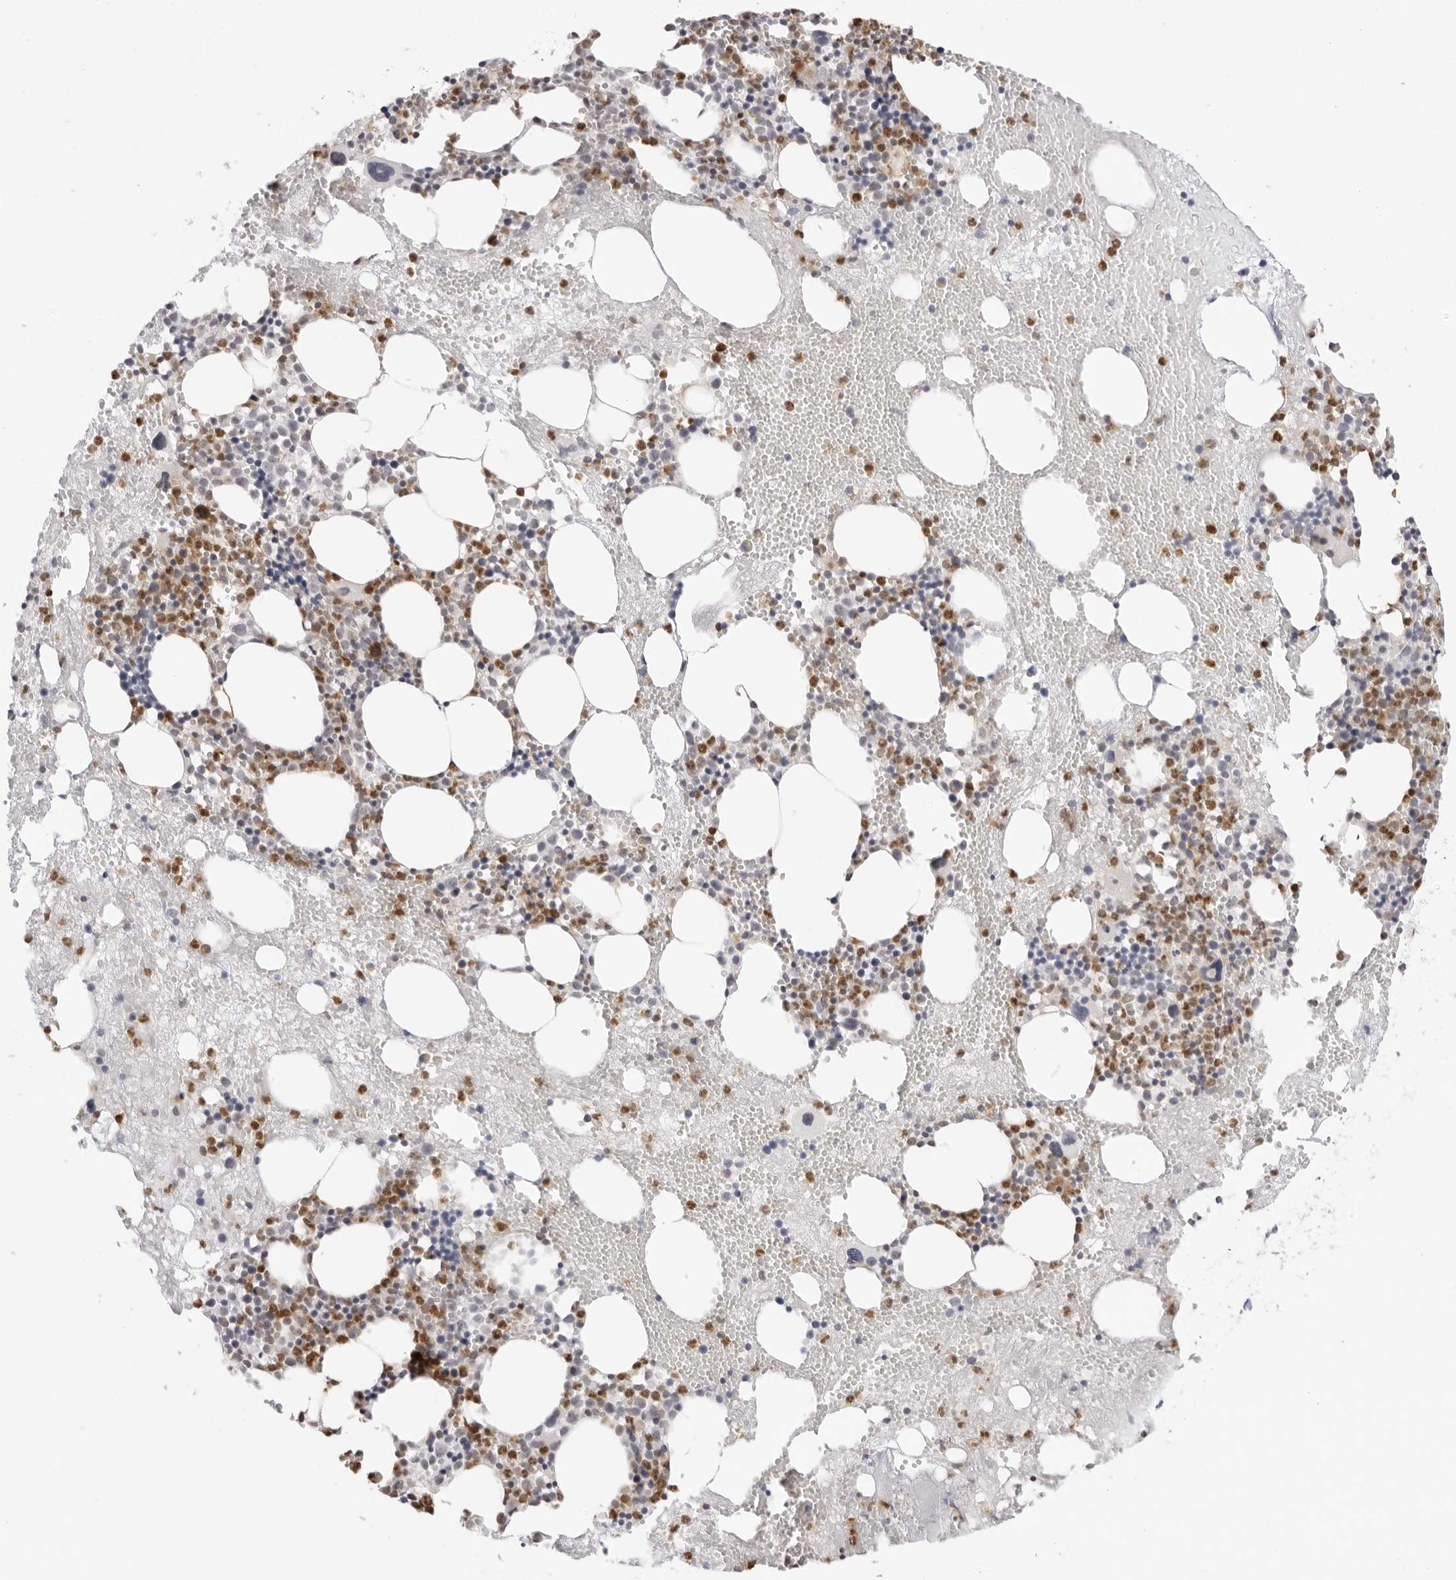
{"staining": {"intensity": "moderate", "quantity": "25%-75%", "location": "nuclear"}, "tissue": "bone marrow", "cell_type": "Hematopoietic cells", "image_type": "normal", "snomed": [{"axis": "morphology", "description": "Normal tissue, NOS"}, {"axis": "morphology", "description": "Inflammation, NOS"}, {"axis": "topography", "description": "Bone marrow"}], "caption": "Immunohistochemistry of benign bone marrow reveals medium levels of moderate nuclear positivity in about 25%-75% of hematopoietic cells.", "gene": "RNF146", "patient": {"sex": "female", "age": 48}}